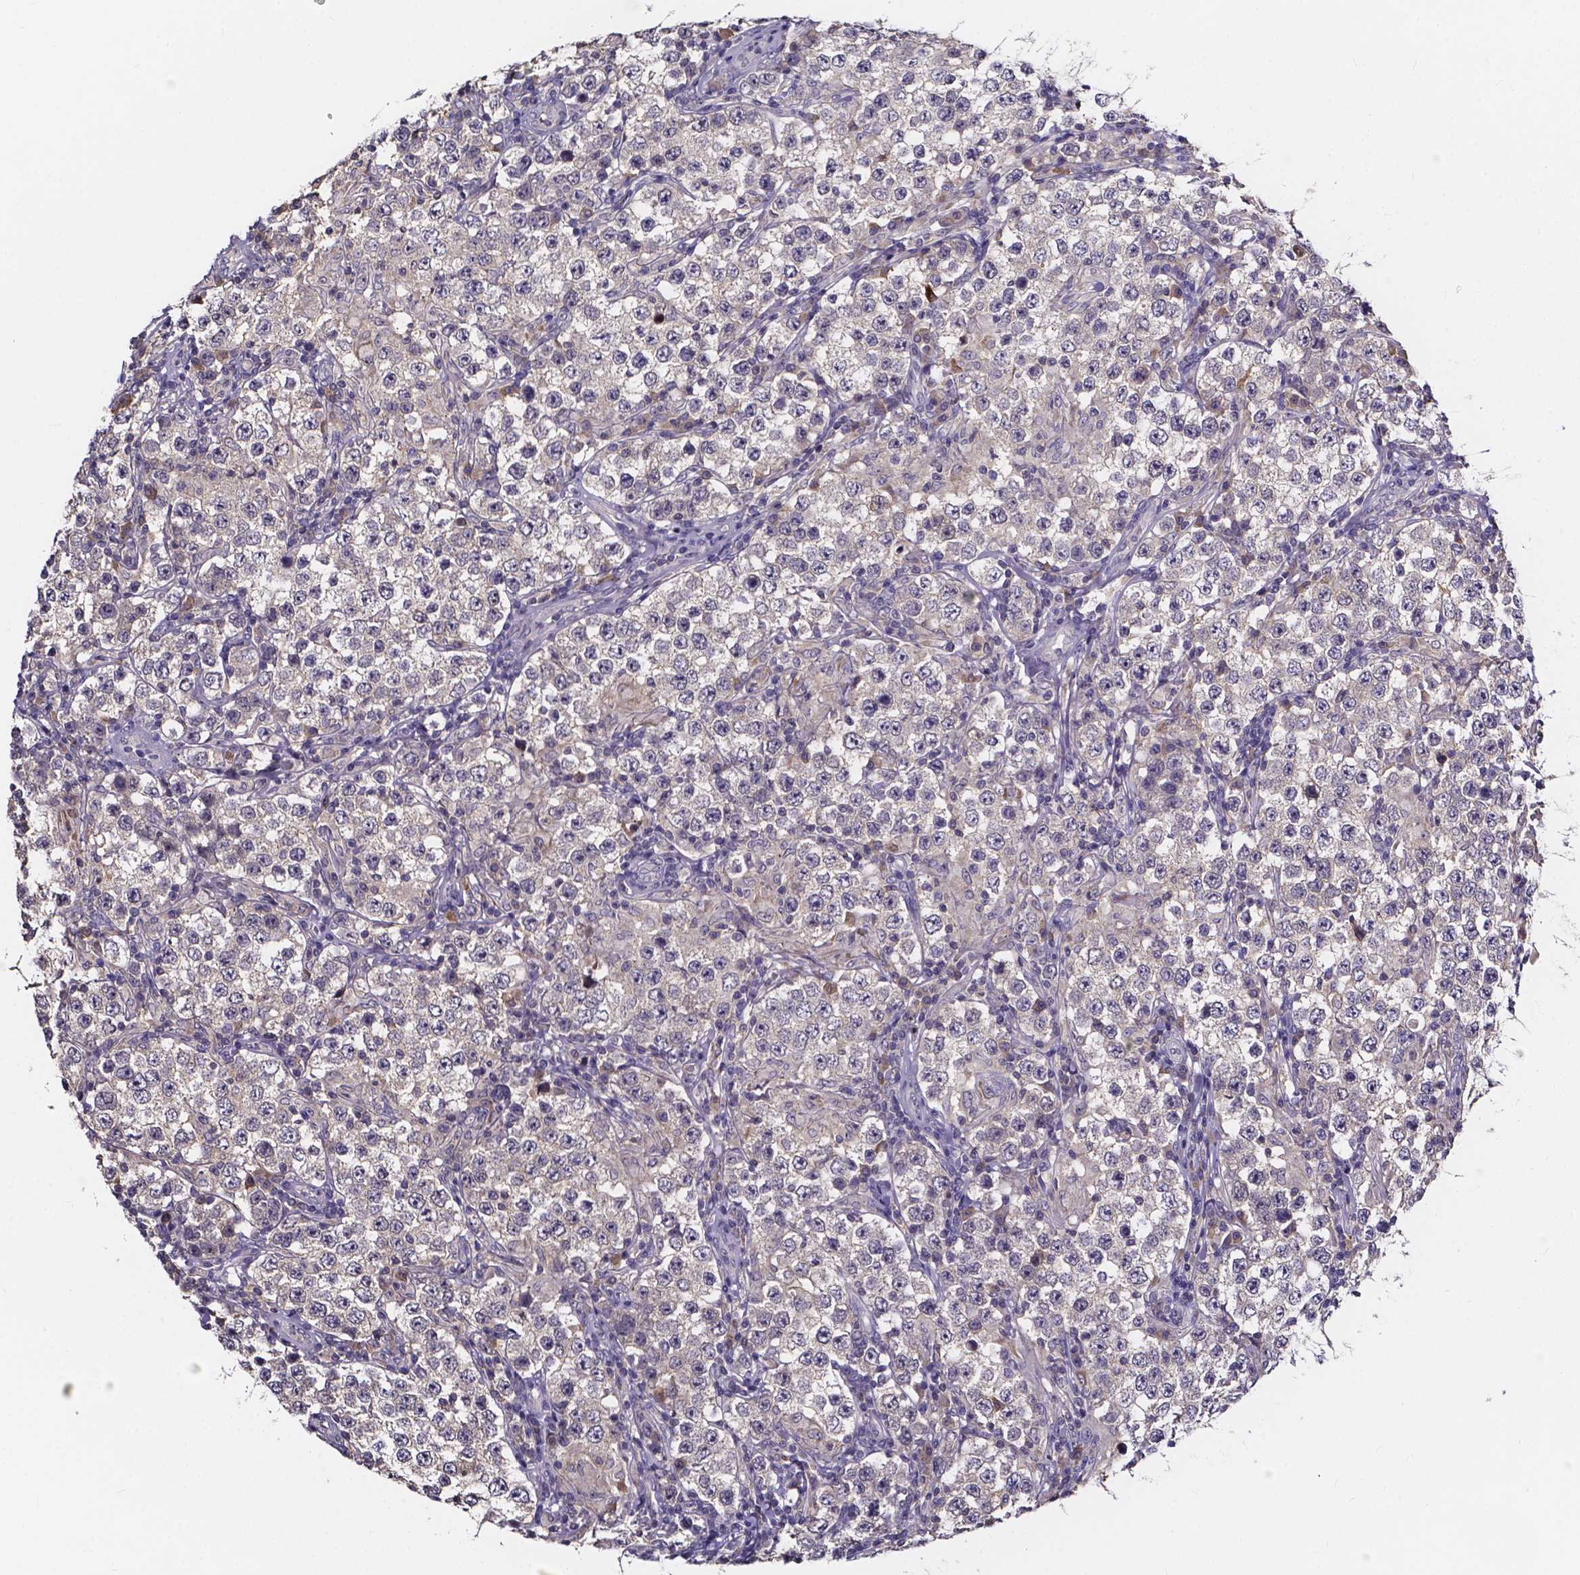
{"staining": {"intensity": "negative", "quantity": "none", "location": "none"}, "tissue": "testis cancer", "cell_type": "Tumor cells", "image_type": "cancer", "snomed": [{"axis": "morphology", "description": "Seminoma, NOS"}, {"axis": "morphology", "description": "Carcinoma, Embryonal, NOS"}, {"axis": "topography", "description": "Testis"}], "caption": "Immunohistochemistry micrograph of human seminoma (testis) stained for a protein (brown), which reveals no expression in tumor cells. Nuclei are stained in blue.", "gene": "SPOCD1", "patient": {"sex": "male", "age": 41}}